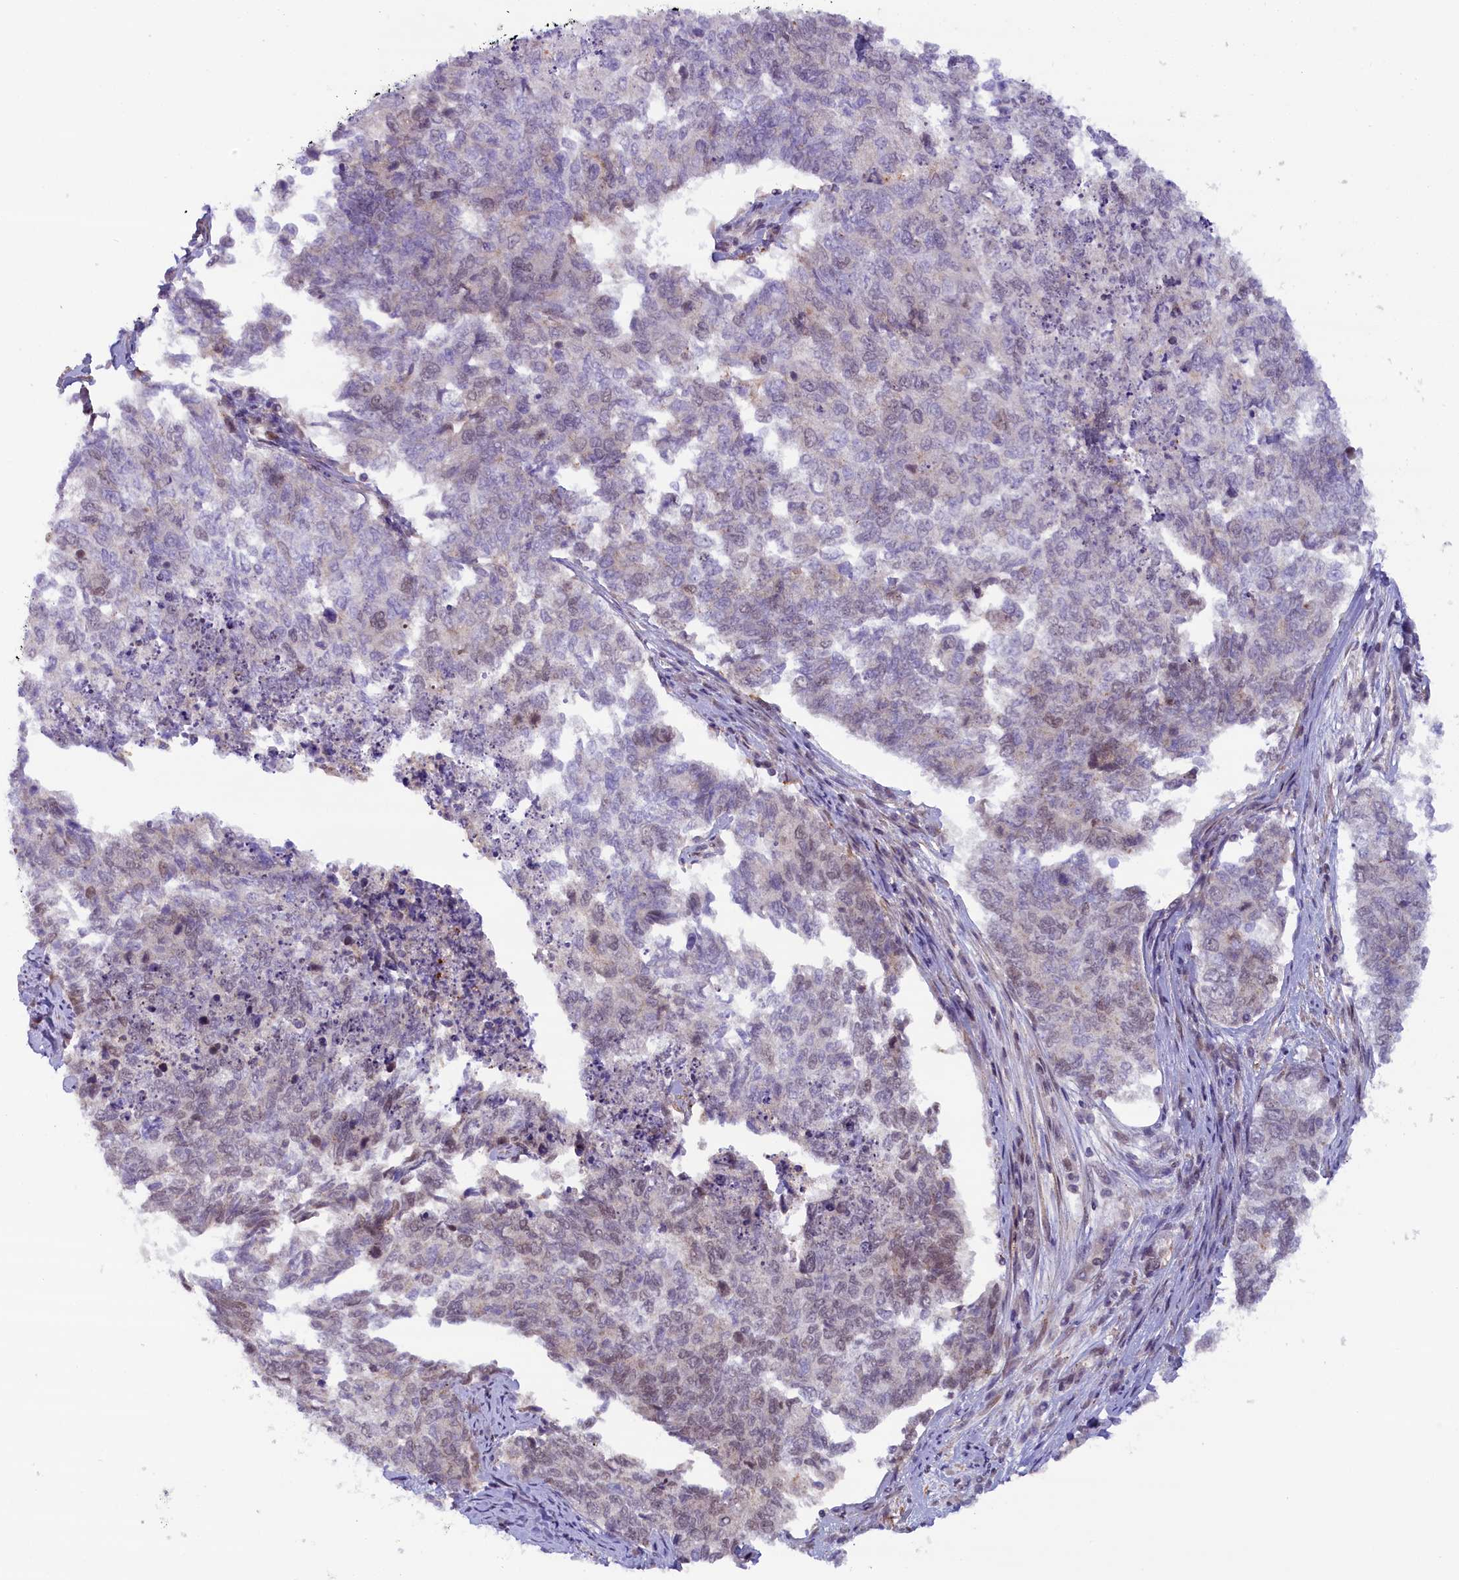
{"staining": {"intensity": "weak", "quantity": "<25%", "location": "nuclear"}, "tissue": "cervical cancer", "cell_type": "Tumor cells", "image_type": "cancer", "snomed": [{"axis": "morphology", "description": "Squamous cell carcinoma, NOS"}, {"axis": "topography", "description": "Cervix"}], "caption": "Tumor cells show no significant expression in cervical cancer.", "gene": "FCHO1", "patient": {"sex": "female", "age": 63}}